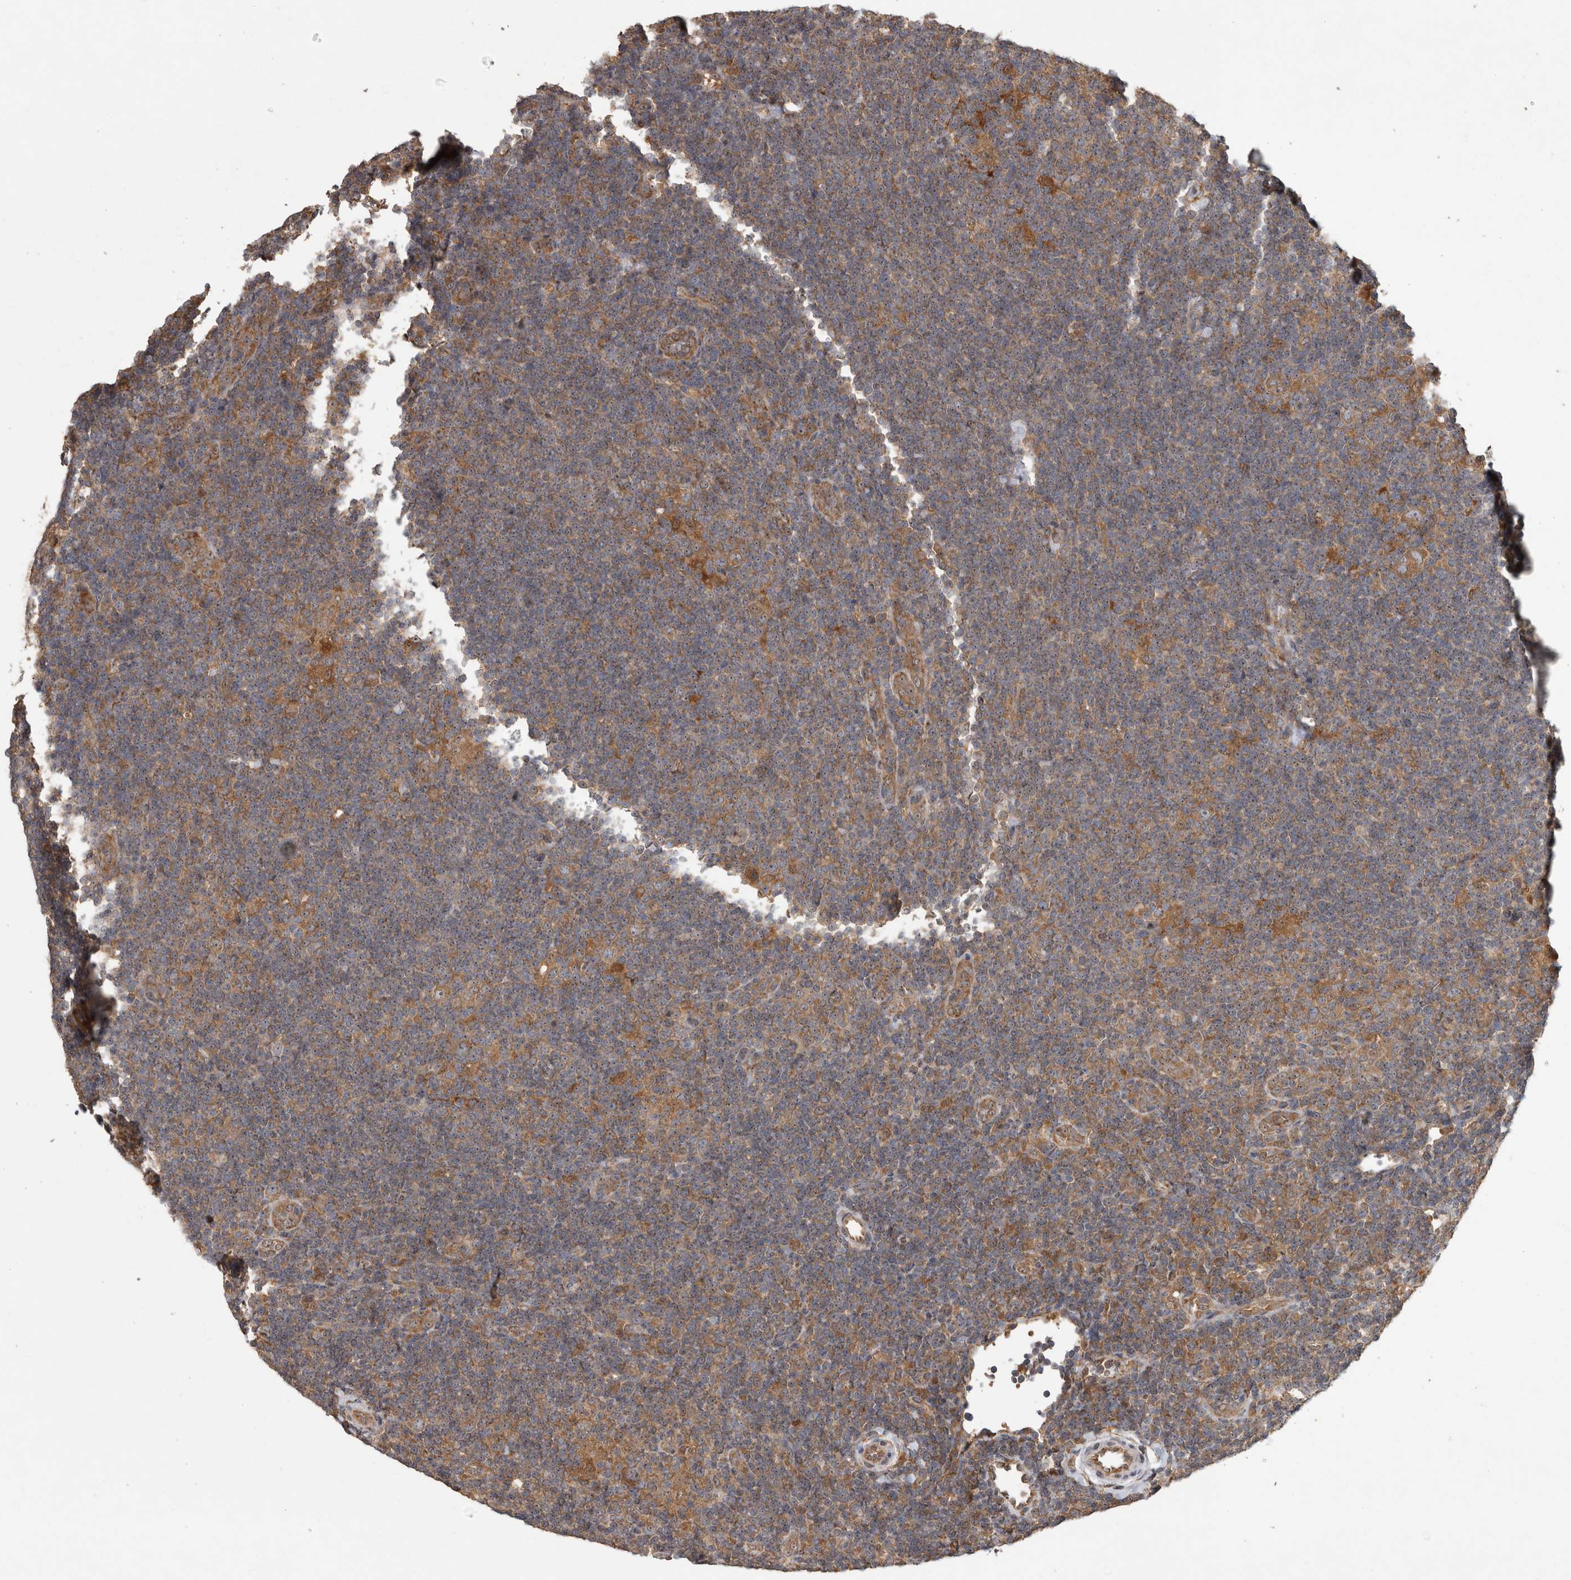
{"staining": {"intensity": "moderate", "quantity": ">75%", "location": "cytoplasmic/membranous"}, "tissue": "lymphoma", "cell_type": "Tumor cells", "image_type": "cancer", "snomed": [{"axis": "morphology", "description": "Hodgkin's disease, NOS"}, {"axis": "topography", "description": "Lymph node"}], "caption": "Moderate cytoplasmic/membranous positivity for a protein is appreciated in approximately >75% of tumor cells of Hodgkin's disease using immunohistochemistry.", "gene": "ATXN2", "patient": {"sex": "female", "age": 57}}